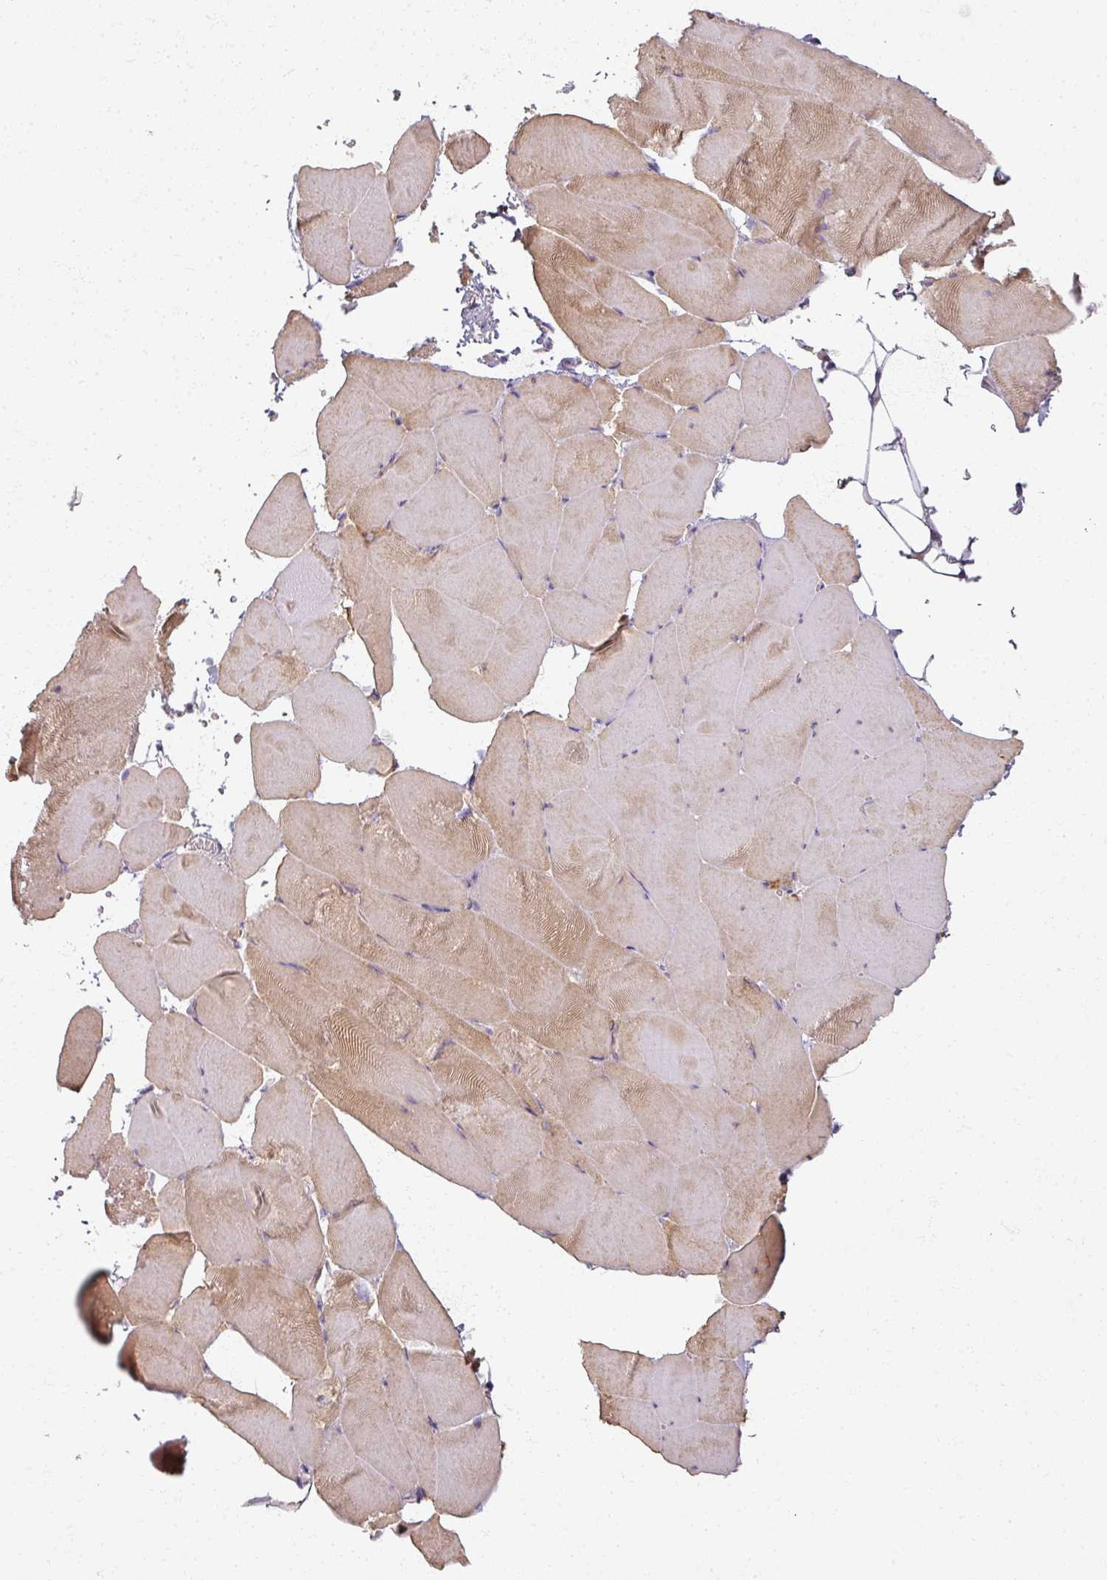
{"staining": {"intensity": "weak", "quantity": "25%-75%", "location": "cytoplasmic/membranous"}, "tissue": "skeletal muscle", "cell_type": "Myocytes", "image_type": "normal", "snomed": [{"axis": "morphology", "description": "Normal tissue, NOS"}, {"axis": "topography", "description": "Skeletal muscle"}], "caption": "A high-resolution histopathology image shows IHC staining of unremarkable skeletal muscle, which displays weak cytoplasmic/membranous staining in about 25%-75% of myocytes.", "gene": "MYMK", "patient": {"sex": "female", "age": 64}}